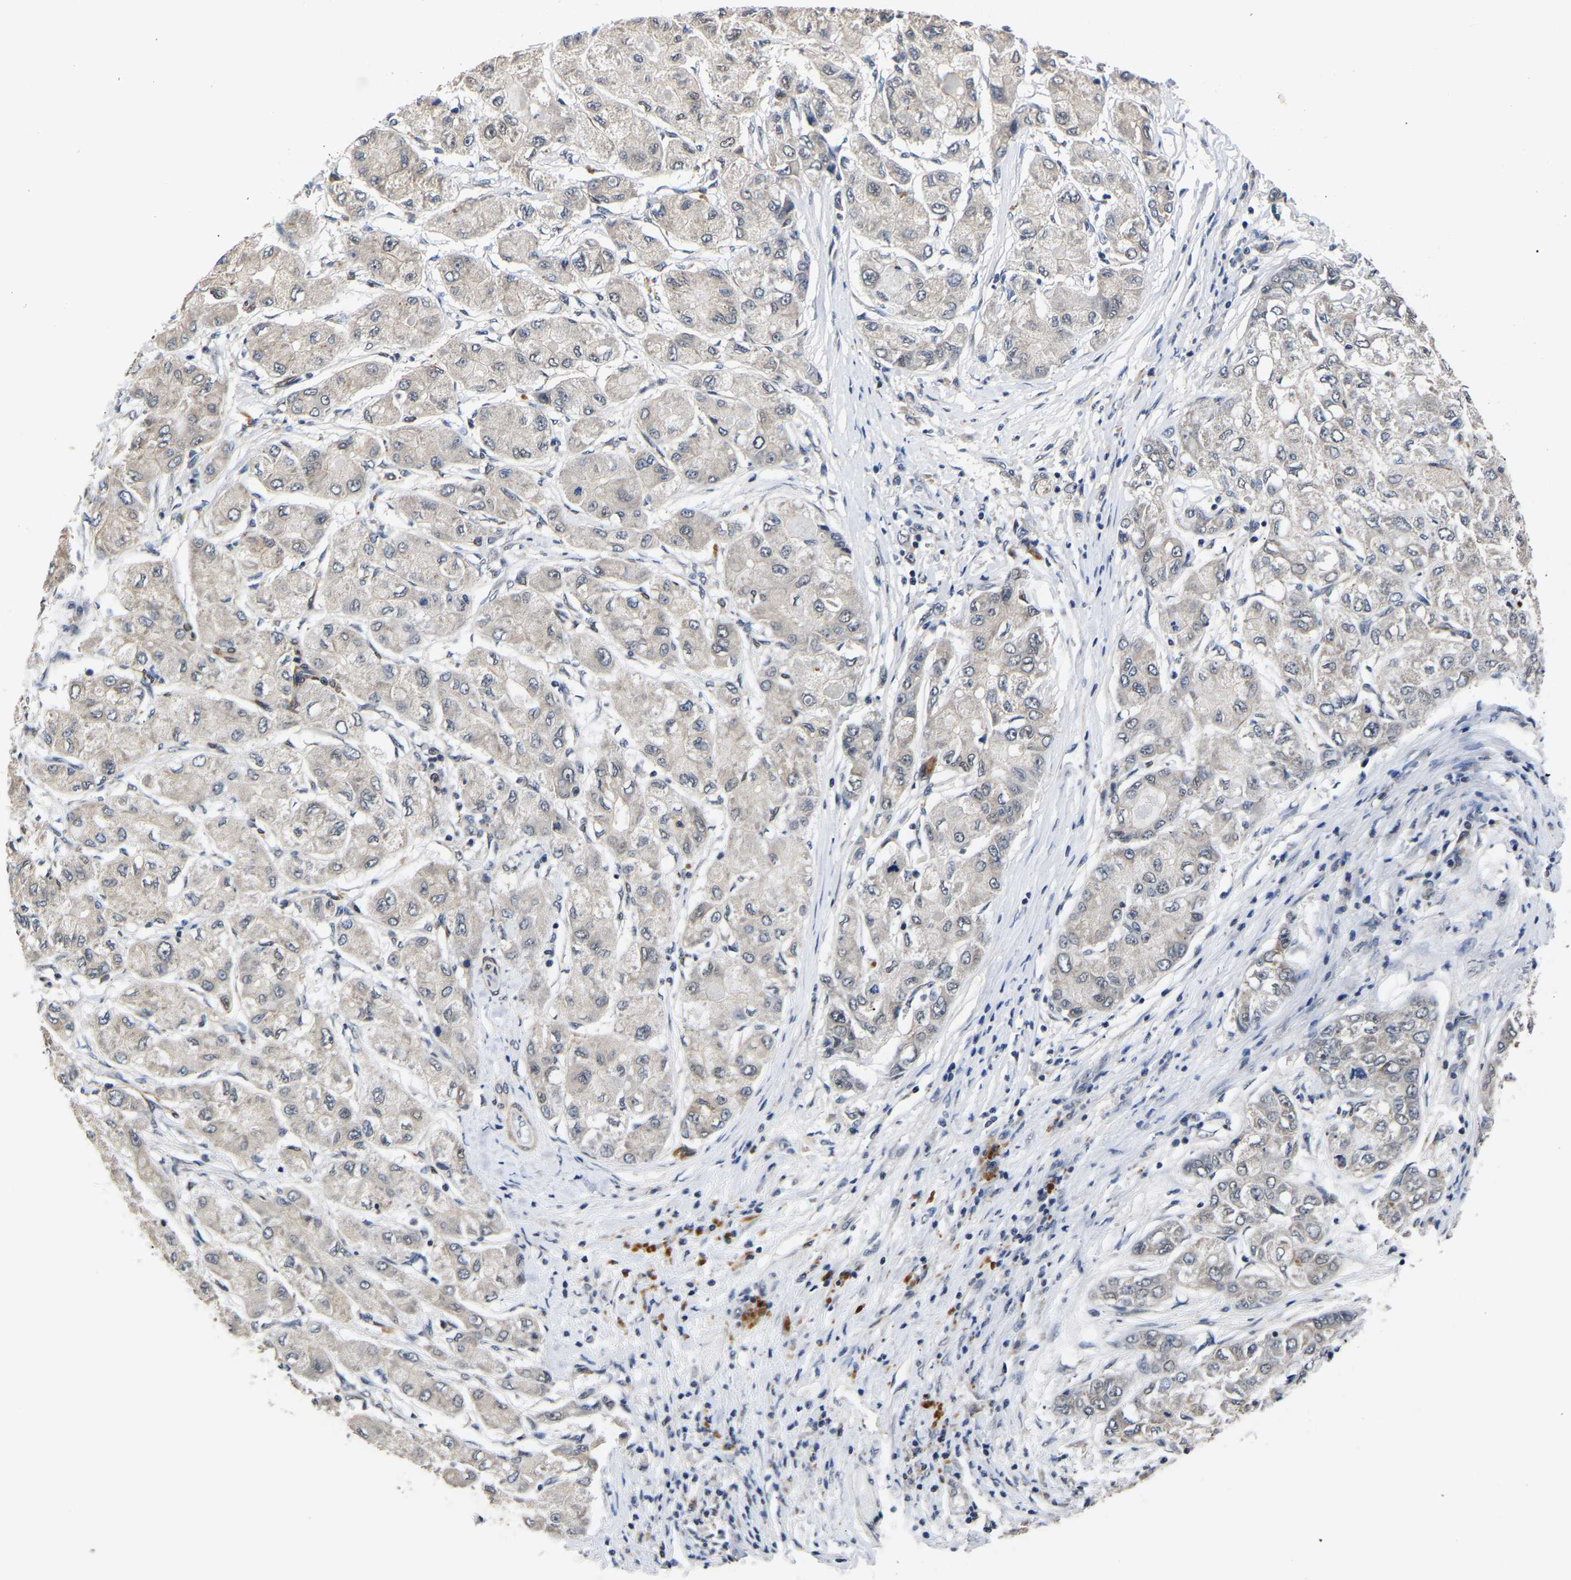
{"staining": {"intensity": "negative", "quantity": "none", "location": "none"}, "tissue": "liver cancer", "cell_type": "Tumor cells", "image_type": "cancer", "snomed": [{"axis": "morphology", "description": "Carcinoma, Hepatocellular, NOS"}, {"axis": "topography", "description": "Liver"}], "caption": "The IHC photomicrograph has no significant positivity in tumor cells of liver cancer (hepatocellular carcinoma) tissue.", "gene": "METTL16", "patient": {"sex": "male", "age": 80}}